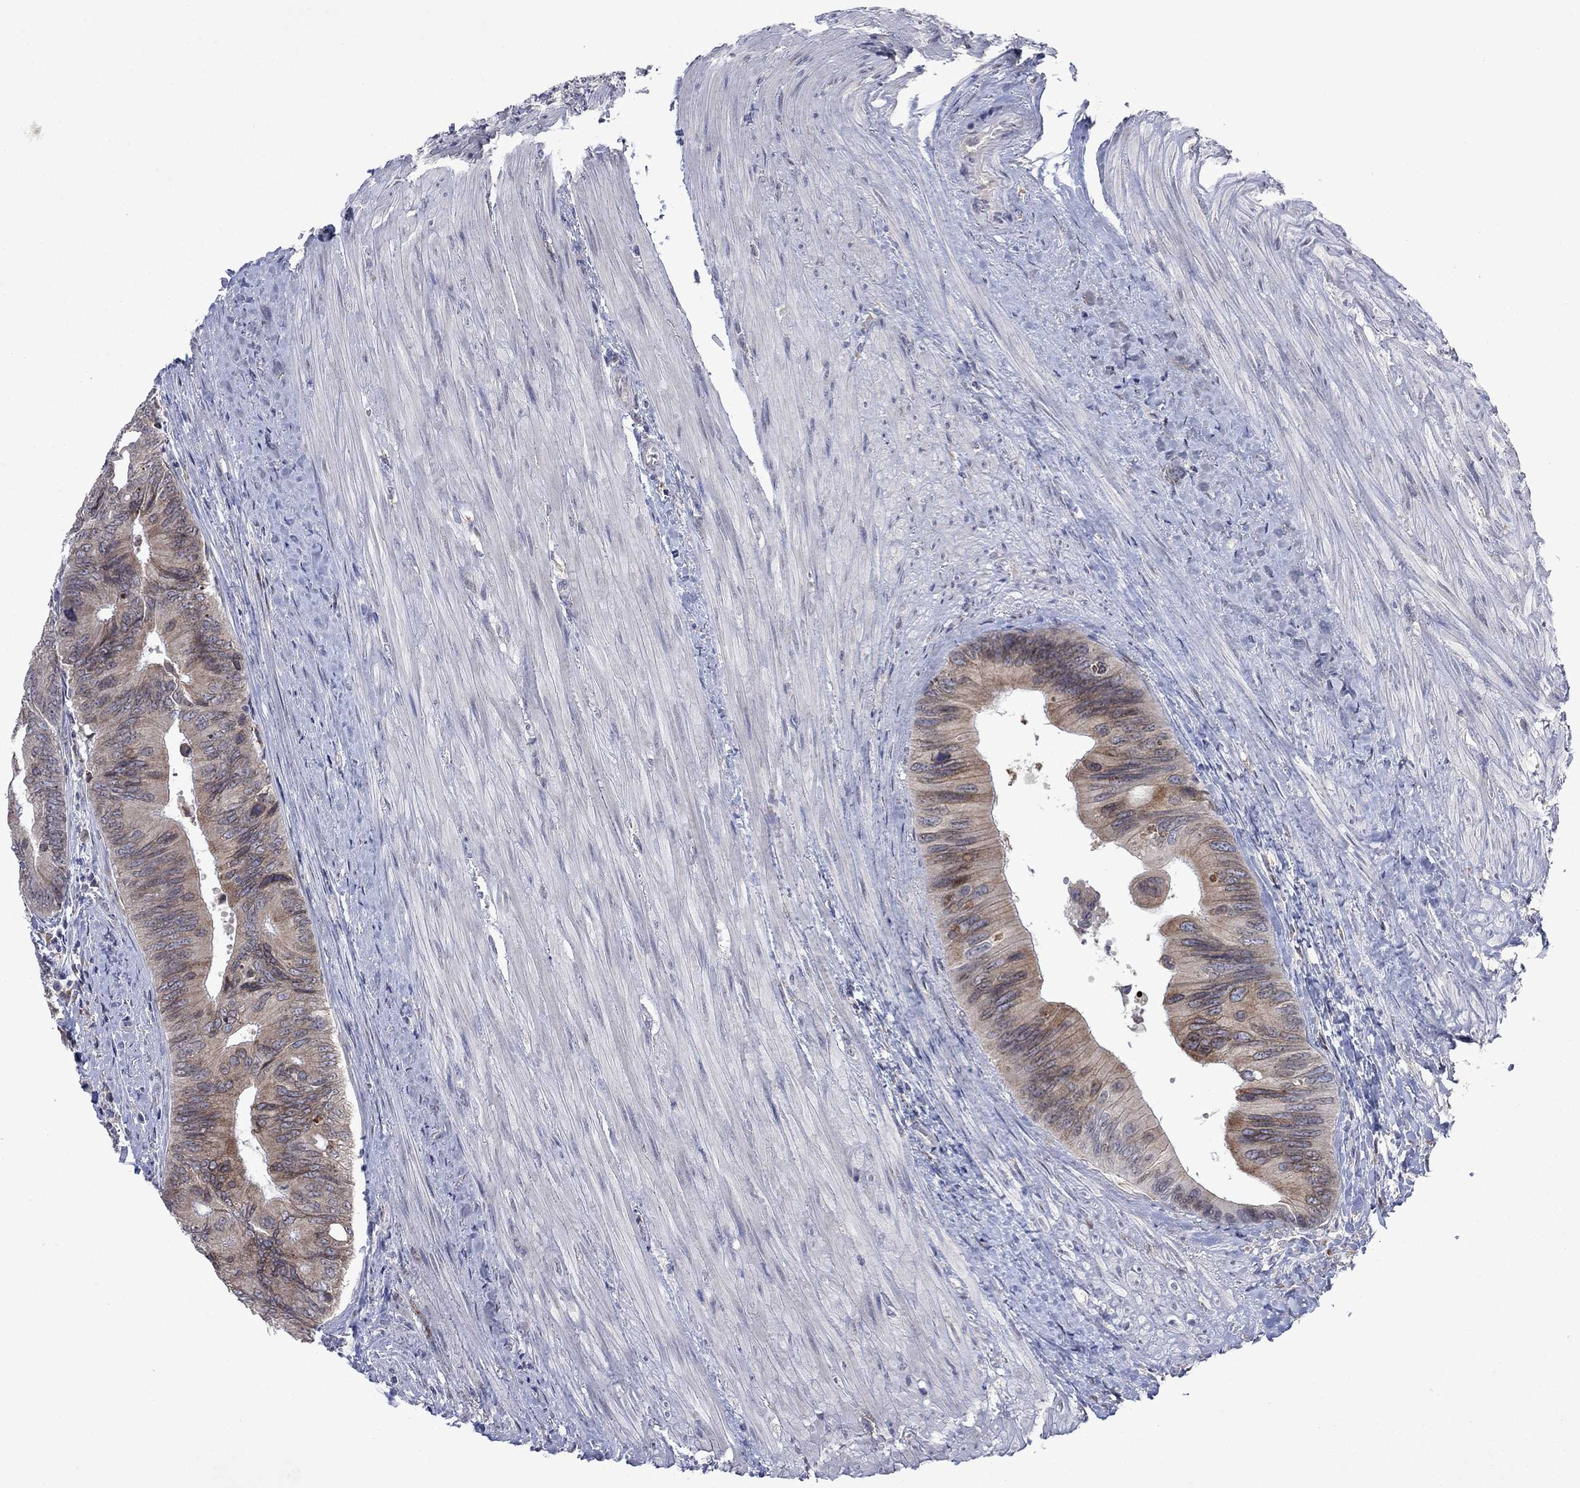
{"staining": {"intensity": "moderate", "quantity": "<25%", "location": "cytoplasmic/membranous"}, "tissue": "colorectal cancer", "cell_type": "Tumor cells", "image_type": "cancer", "snomed": [{"axis": "morphology", "description": "Normal tissue, NOS"}, {"axis": "morphology", "description": "Adenocarcinoma, NOS"}, {"axis": "topography", "description": "Colon"}], "caption": "Immunohistochemistry (IHC) of human adenocarcinoma (colorectal) demonstrates low levels of moderate cytoplasmic/membranous staining in approximately <25% of tumor cells.", "gene": "TMEM97", "patient": {"sex": "male", "age": 65}}